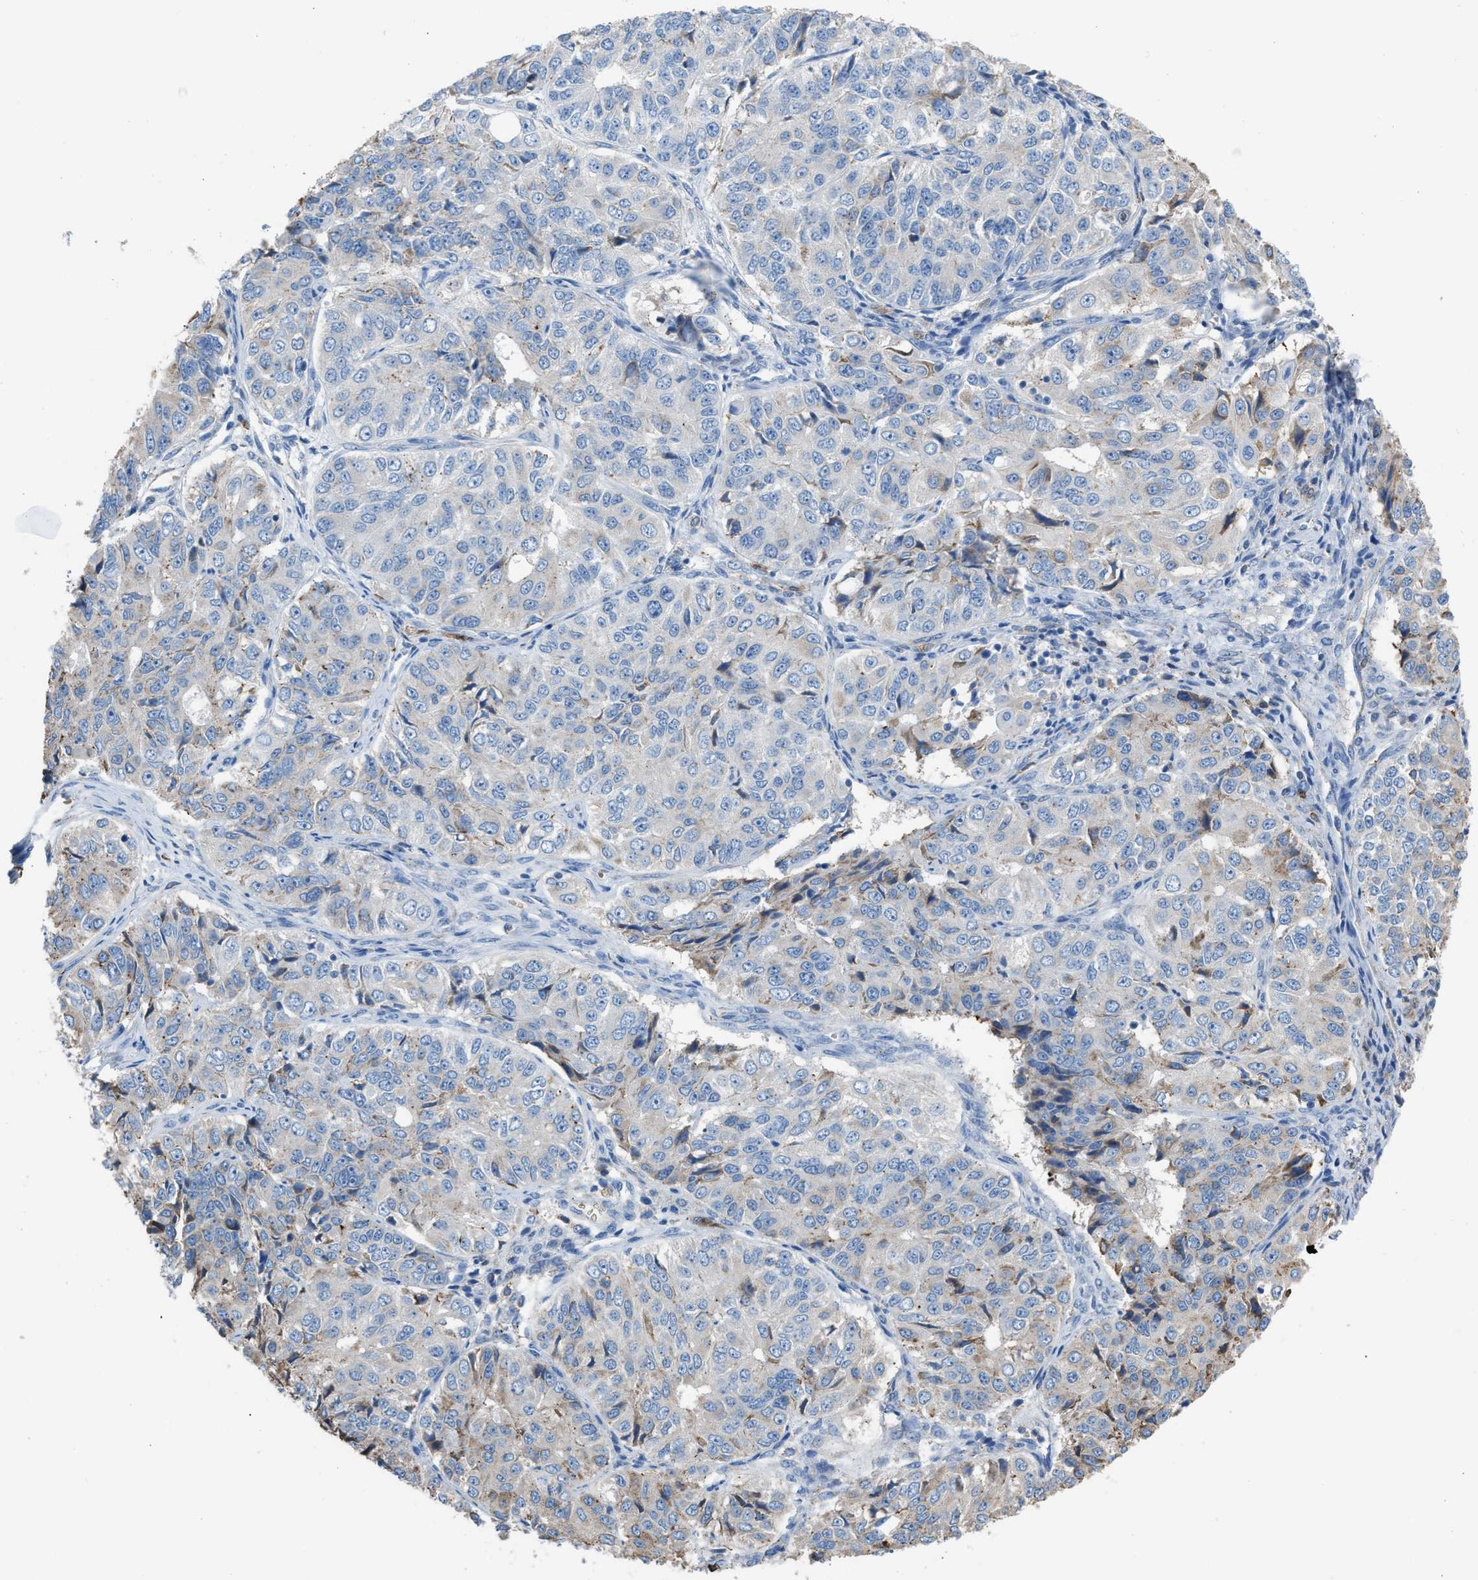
{"staining": {"intensity": "negative", "quantity": "none", "location": "none"}, "tissue": "ovarian cancer", "cell_type": "Tumor cells", "image_type": "cancer", "snomed": [{"axis": "morphology", "description": "Carcinoma, endometroid"}, {"axis": "topography", "description": "Ovary"}], "caption": "High power microscopy micrograph of an immunohistochemistry histopathology image of ovarian cancer (endometroid carcinoma), revealing no significant expression in tumor cells.", "gene": "CA3", "patient": {"sex": "female", "age": 51}}